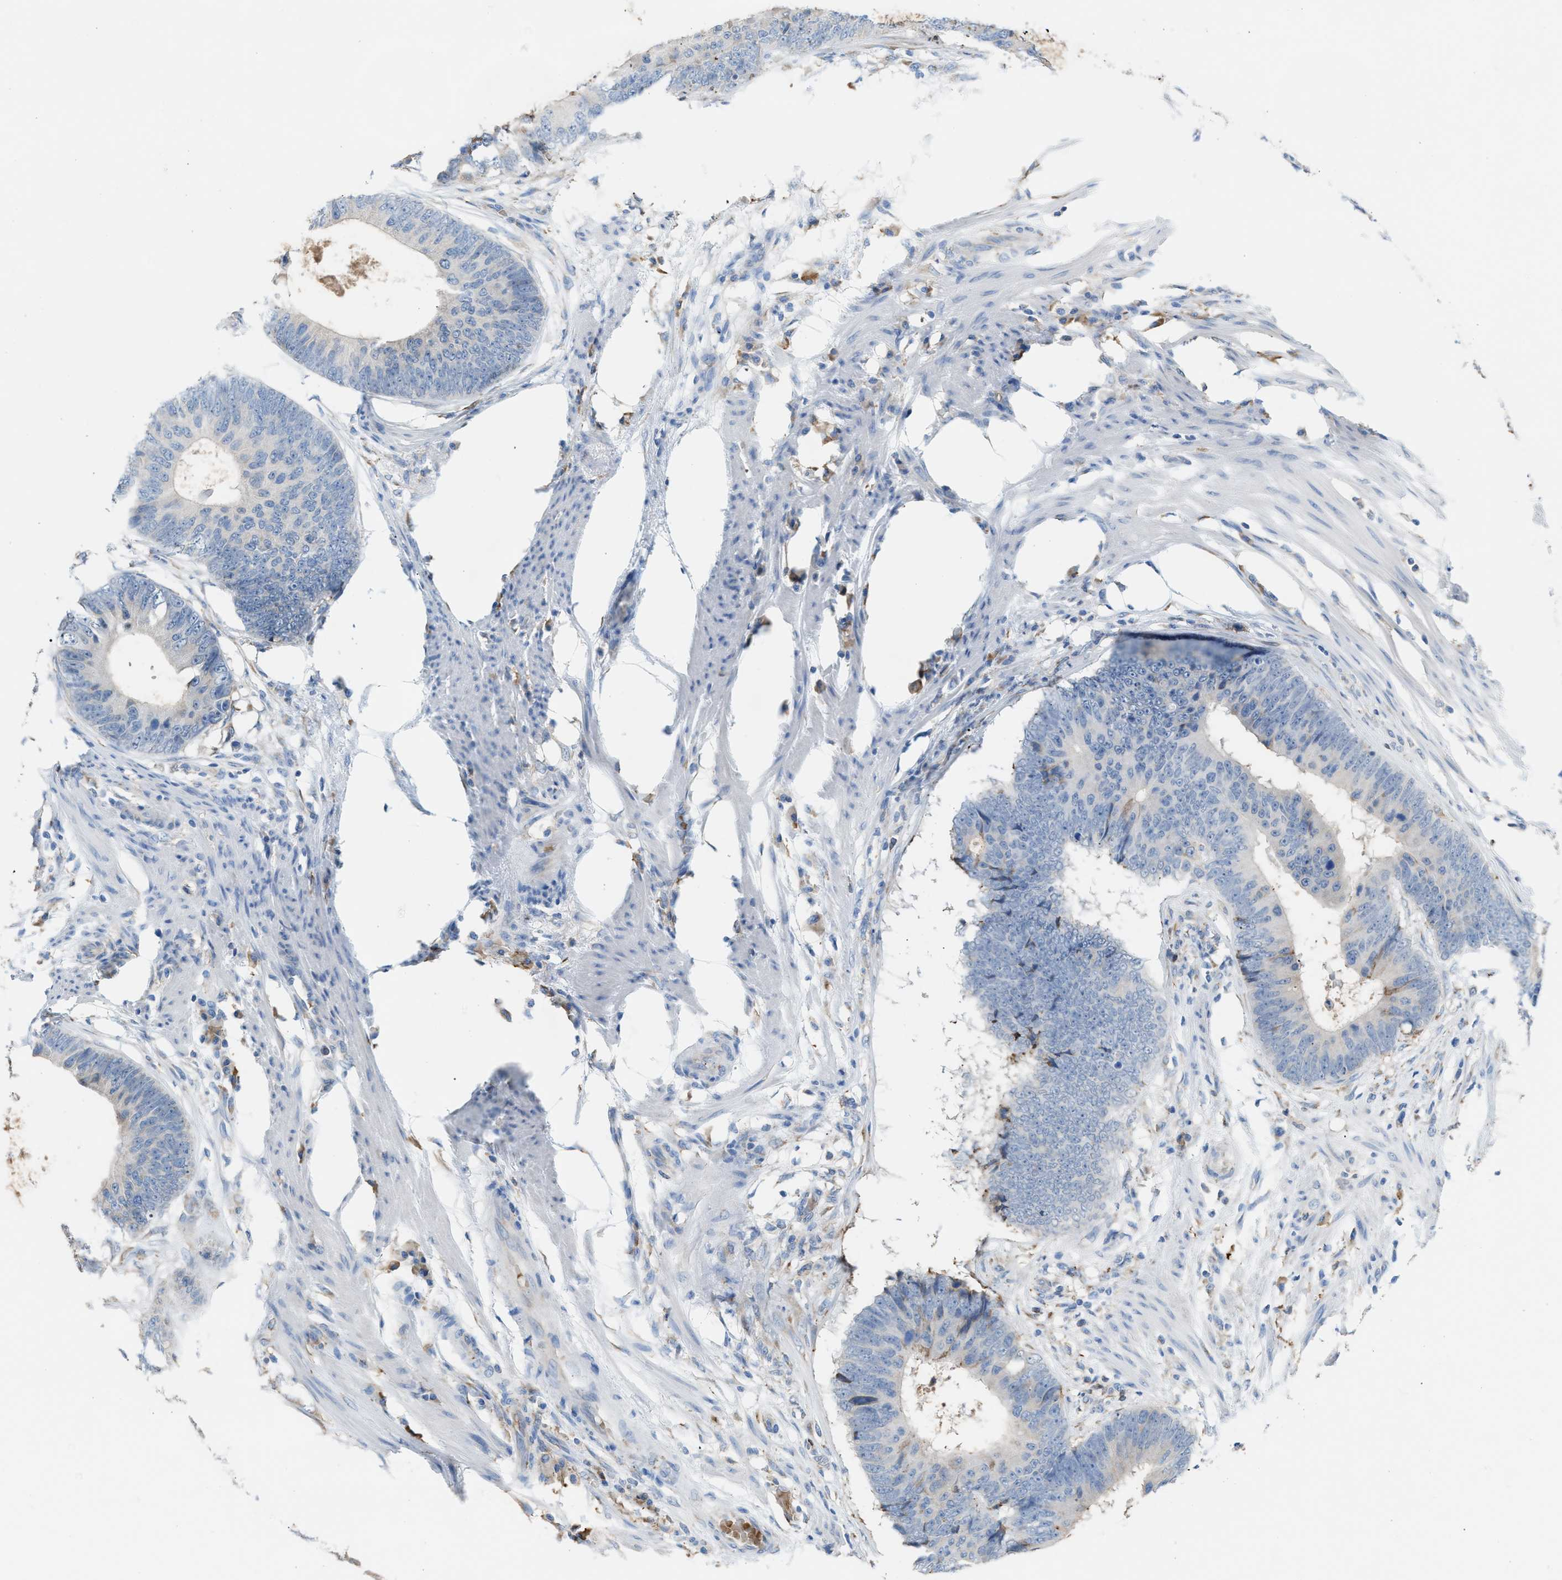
{"staining": {"intensity": "negative", "quantity": "none", "location": "none"}, "tissue": "colorectal cancer", "cell_type": "Tumor cells", "image_type": "cancer", "snomed": [{"axis": "morphology", "description": "Adenocarcinoma, NOS"}, {"axis": "topography", "description": "Colon"}], "caption": "A high-resolution photomicrograph shows immunohistochemistry (IHC) staining of colorectal cancer (adenocarcinoma), which reveals no significant staining in tumor cells.", "gene": "CA3", "patient": {"sex": "male", "age": 56}}